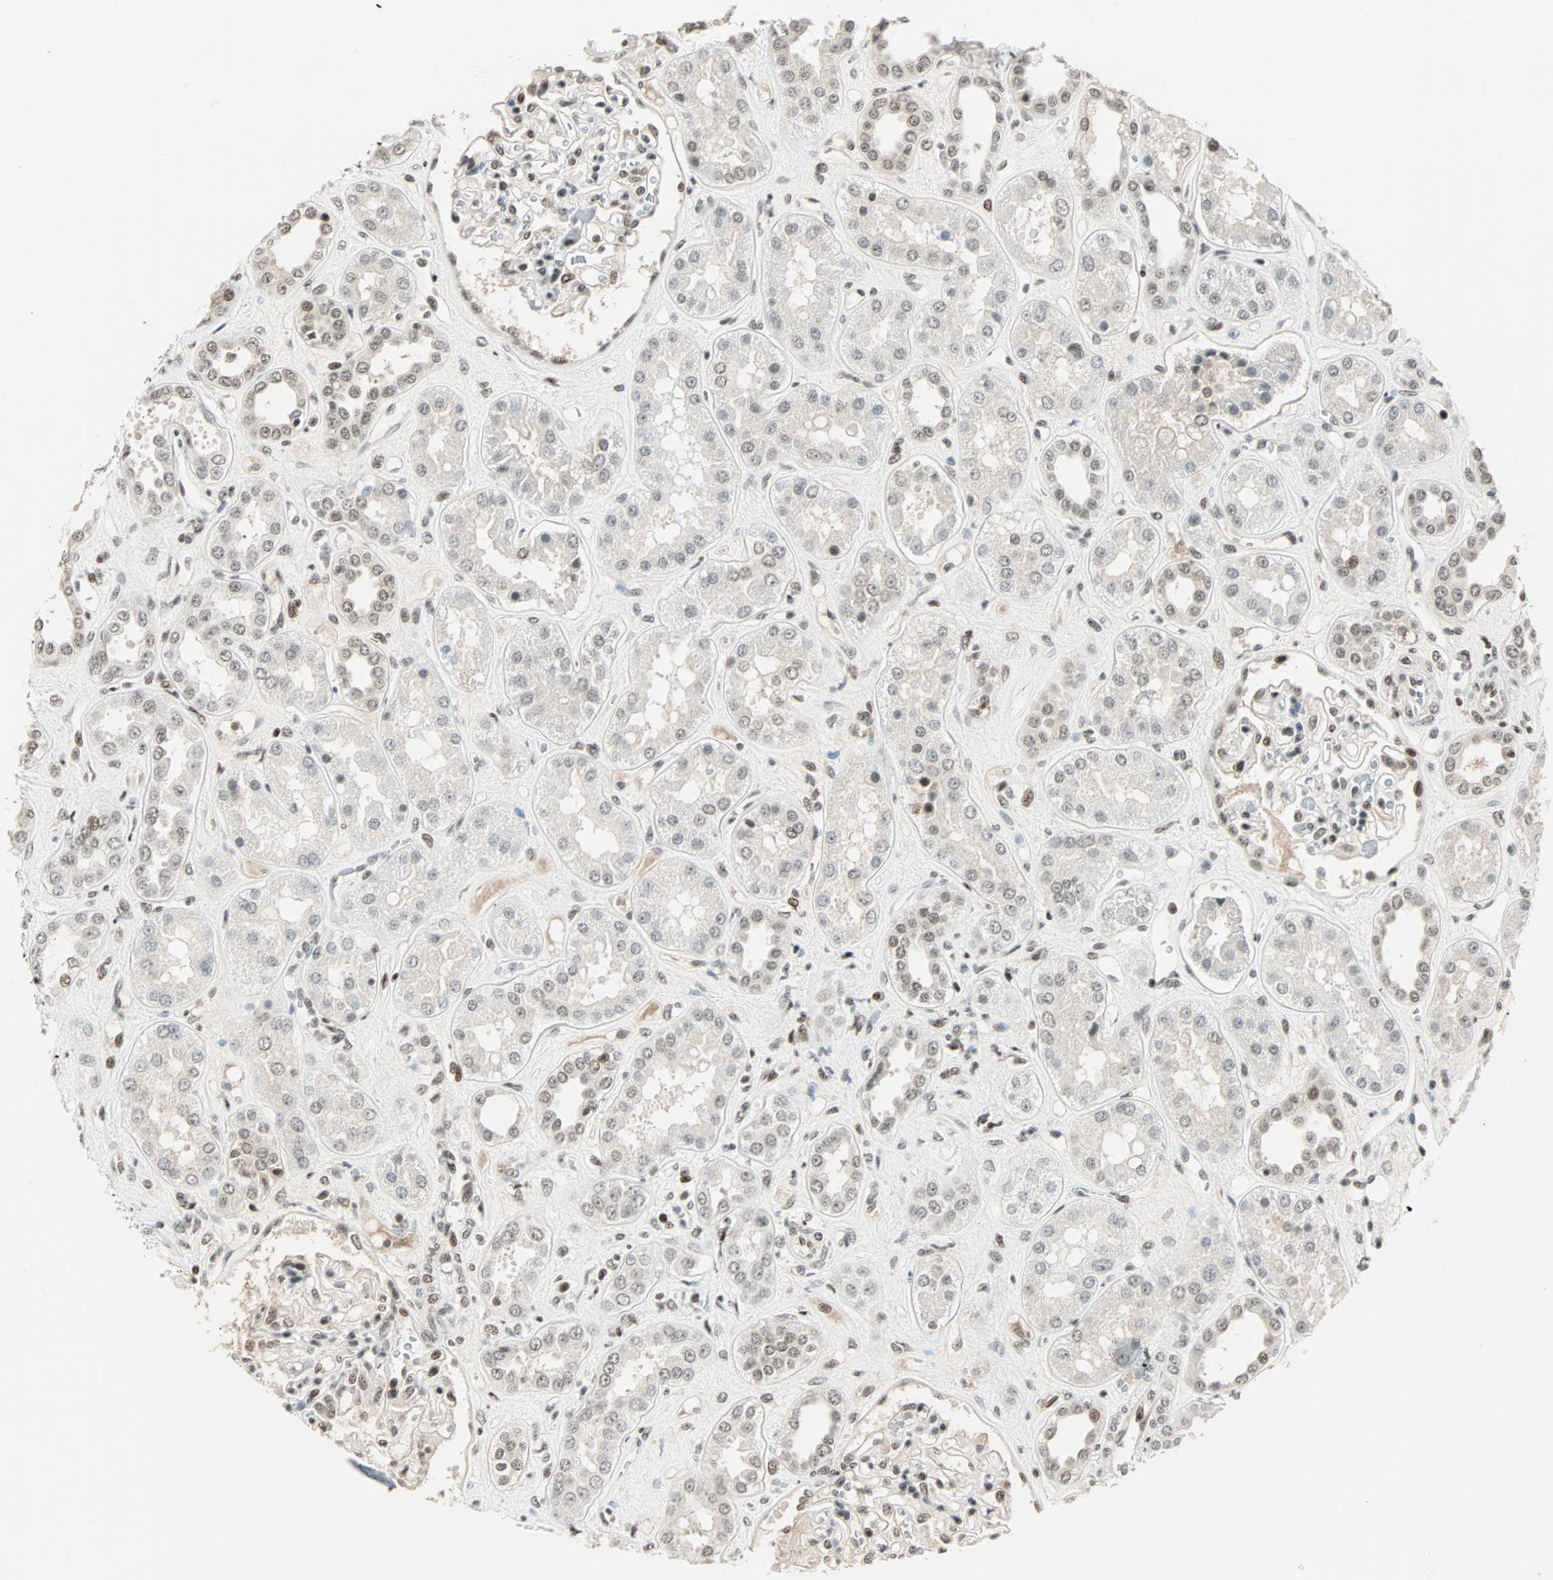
{"staining": {"intensity": "moderate", "quantity": "25%-75%", "location": "nuclear"}, "tissue": "kidney", "cell_type": "Cells in glomeruli", "image_type": "normal", "snomed": [{"axis": "morphology", "description": "Normal tissue, NOS"}, {"axis": "topography", "description": "Kidney"}], "caption": "Immunohistochemical staining of benign kidney exhibits medium levels of moderate nuclear staining in about 25%-75% of cells in glomeruli. Nuclei are stained in blue.", "gene": "SIN3A", "patient": {"sex": "male", "age": 59}}